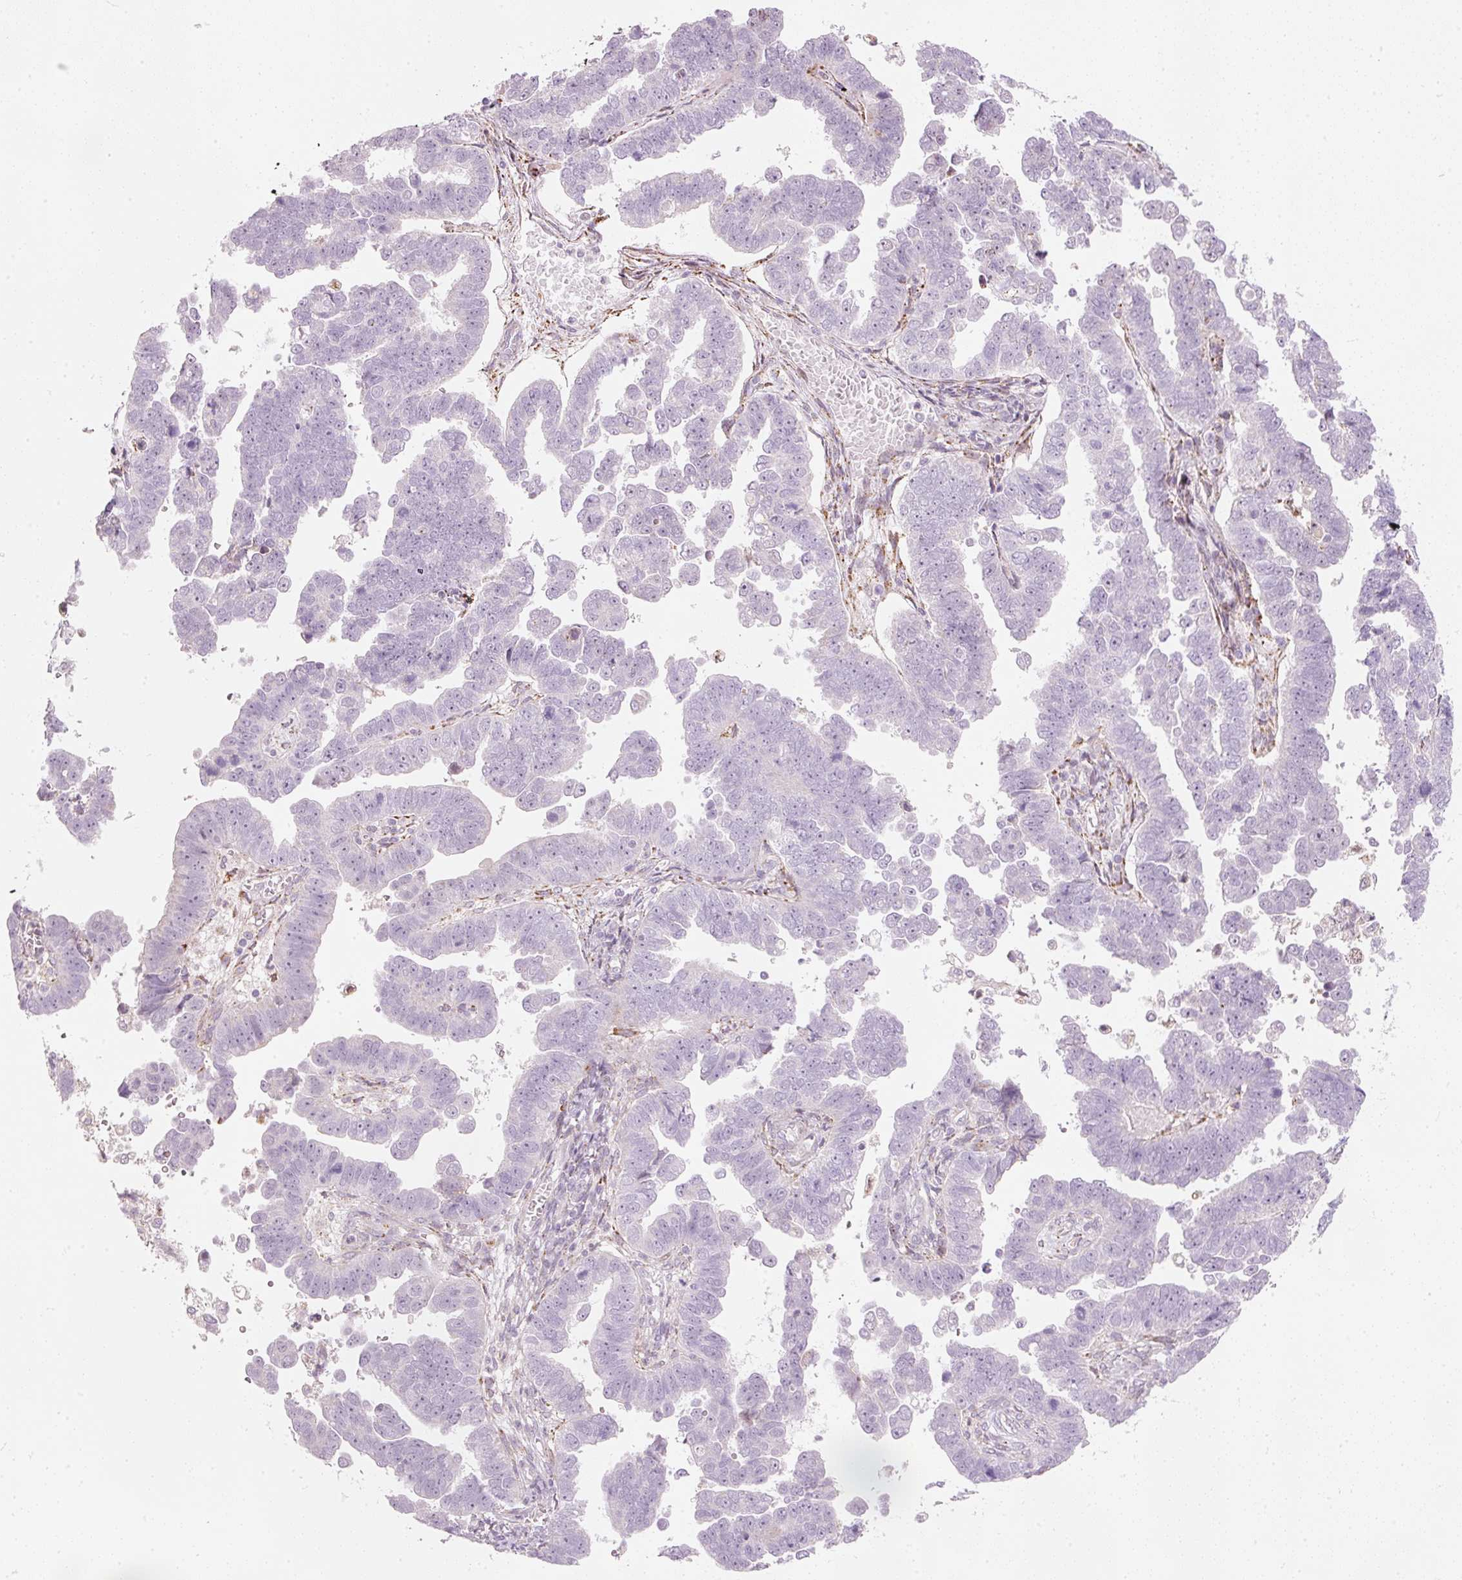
{"staining": {"intensity": "negative", "quantity": "none", "location": "none"}, "tissue": "endometrial cancer", "cell_type": "Tumor cells", "image_type": "cancer", "snomed": [{"axis": "morphology", "description": "Adenocarcinoma, NOS"}, {"axis": "topography", "description": "Endometrium"}], "caption": "There is no significant expression in tumor cells of endometrial cancer (adenocarcinoma).", "gene": "RNF39", "patient": {"sex": "female", "age": 75}}